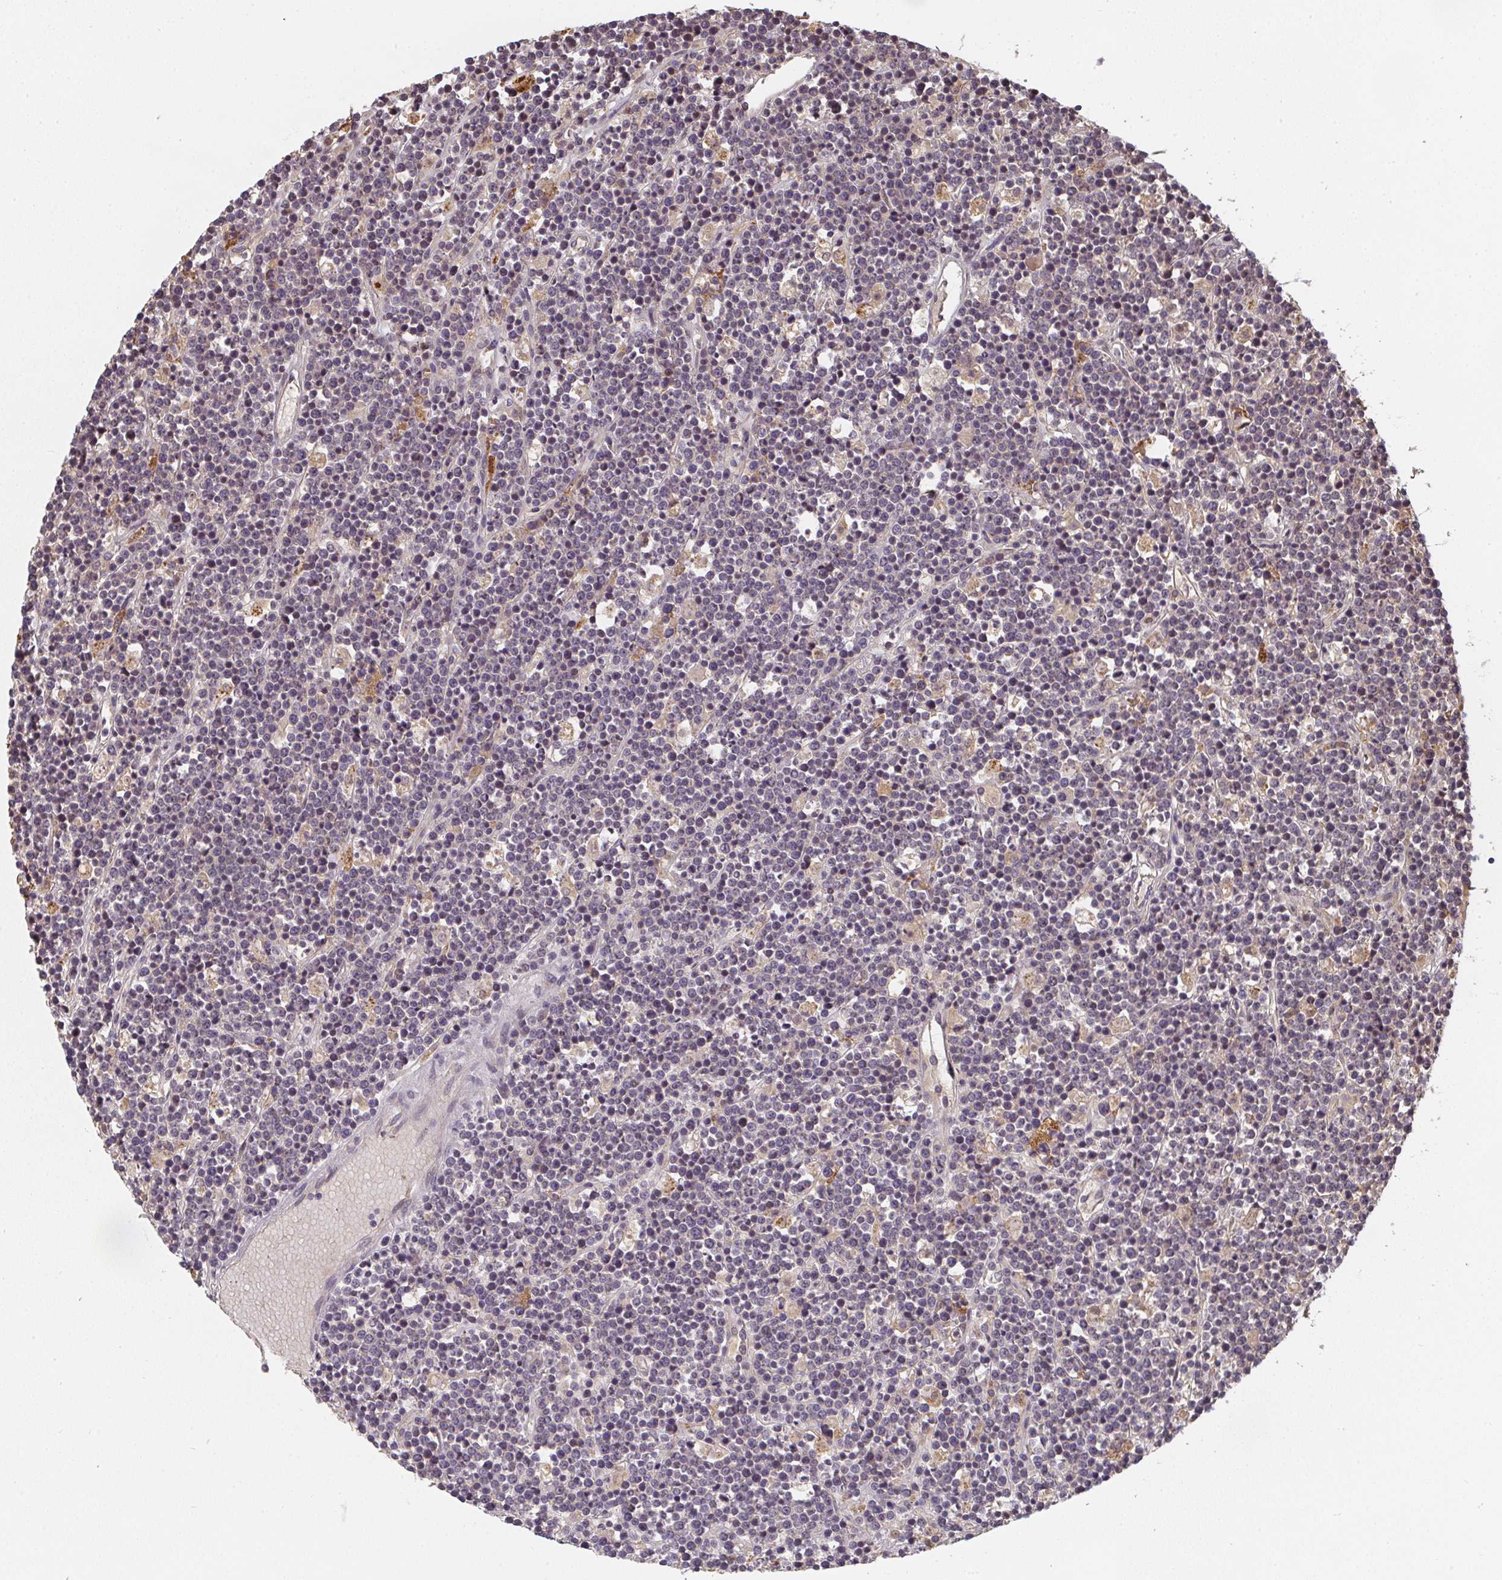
{"staining": {"intensity": "negative", "quantity": "none", "location": "none"}, "tissue": "lymphoma", "cell_type": "Tumor cells", "image_type": "cancer", "snomed": [{"axis": "morphology", "description": "Malignant lymphoma, non-Hodgkin's type, High grade"}, {"axis": "topography", "description": "Ovary"}], "caption": "Immunohistochemistry (IHC) histopathology image of neoplastic tissue: malignant lymphoma, non-Hodgkin's type (high-grade) stained with DAB exhibits no significant protein staining in tumor cells.", "gene": "SLC35B3", "patient": {"sex": "female", "age": 56}}